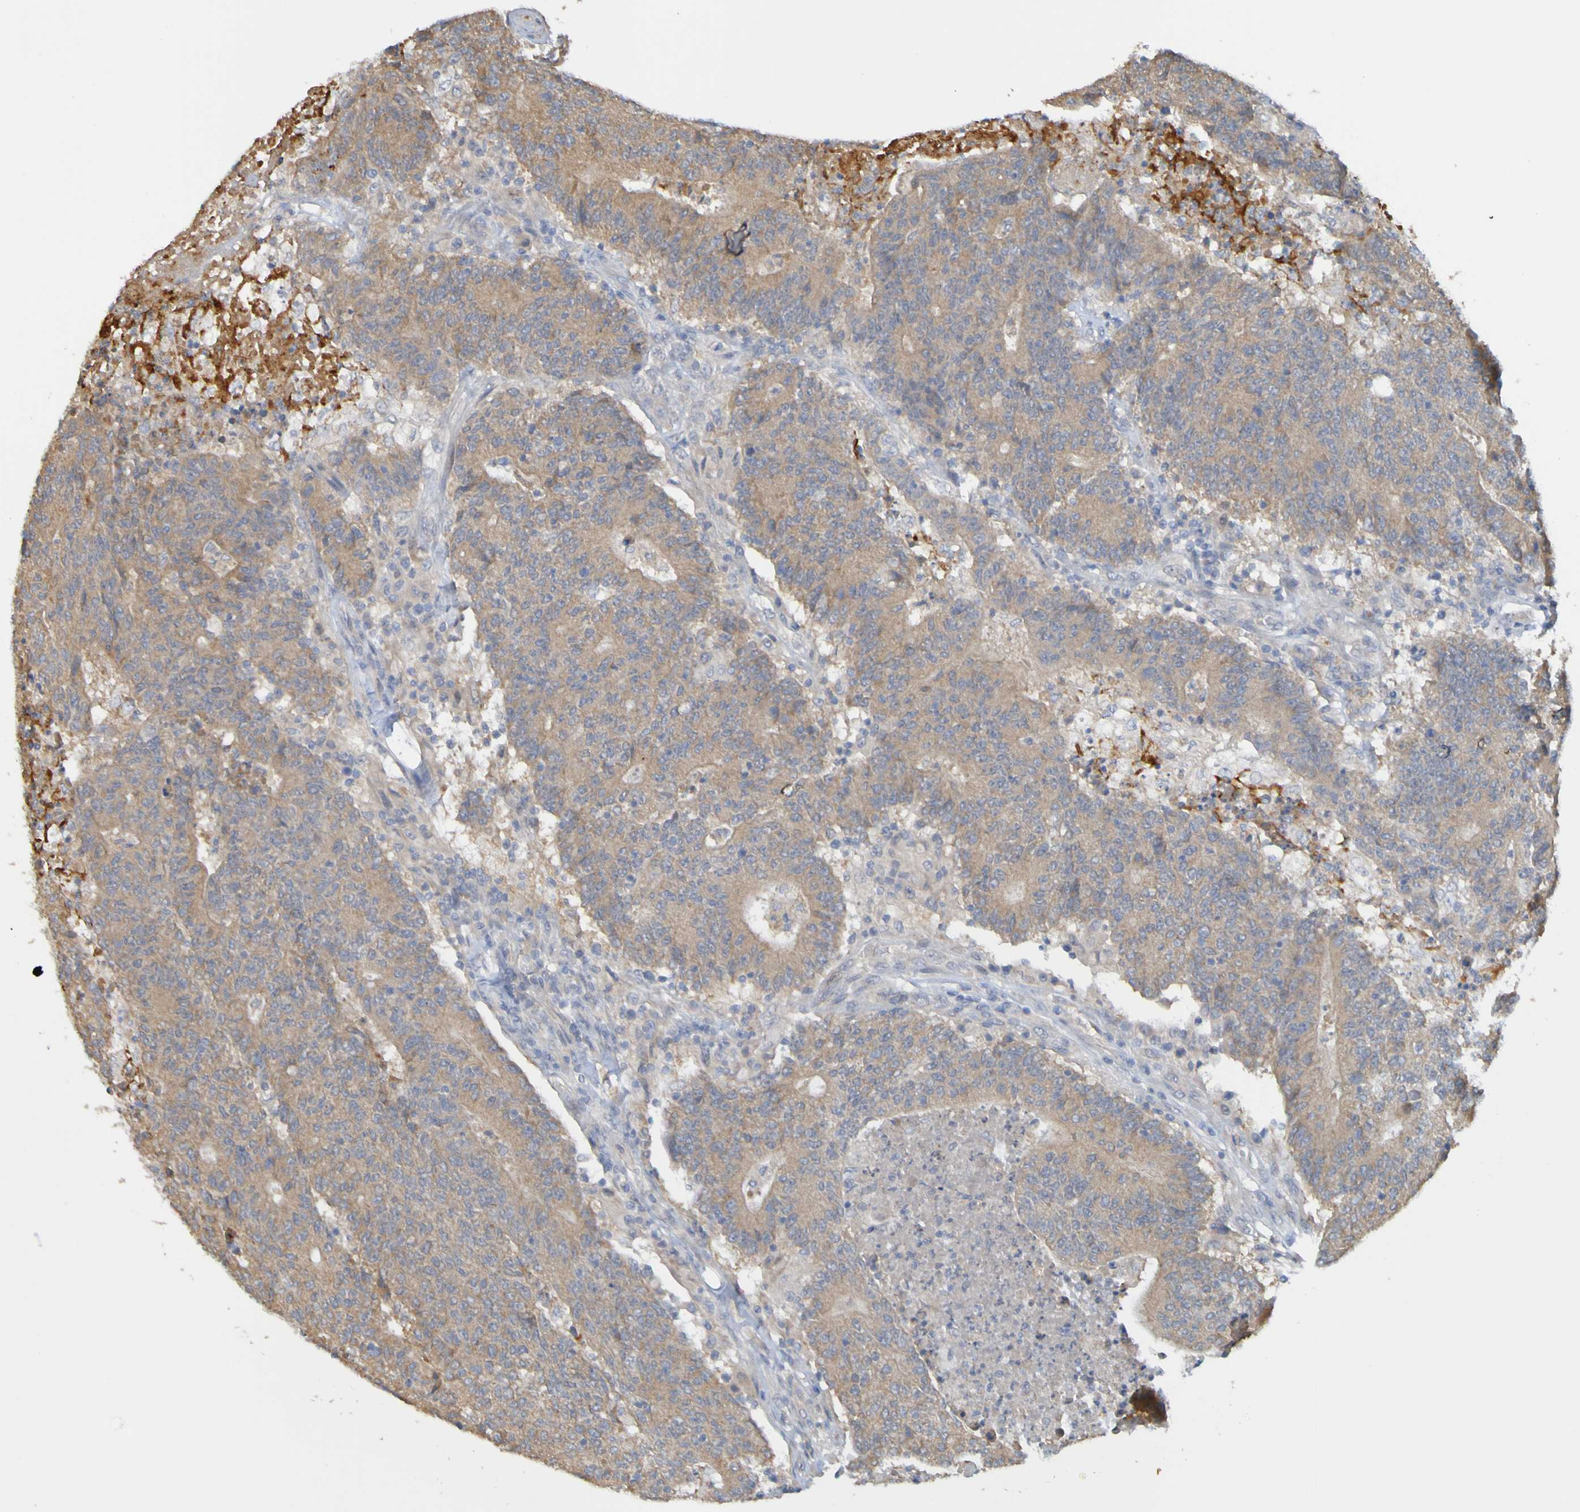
{"staining": {"intensity": "moderate", "quantity": ">75%", "location": "cytoplasmic/membranous"}, "tissue": "colorectal cancer", "cell_type": "Tumor cells", "image_type": "cancer", "snomed": [{"axis": "morphology", "description": "Normal tissue, NOS"}, {"axis": "morphology", "description": "Adenocarcinoma, NOS"}, {"axis": "topography", "description": "Colon"}], "caption": "Adenocarcinoma (colorectal) was stained to show a protein in brown. There is medium levels of moderate cytoplasmic/membranous staining in approximately >75% of tumor cells. (DAB (3,3'-diaminobenzidine) = brown stain, brightfield microscopy at high magnification).", "gene": "NAV2", "patient": {"sex": "female", "age": 75}}